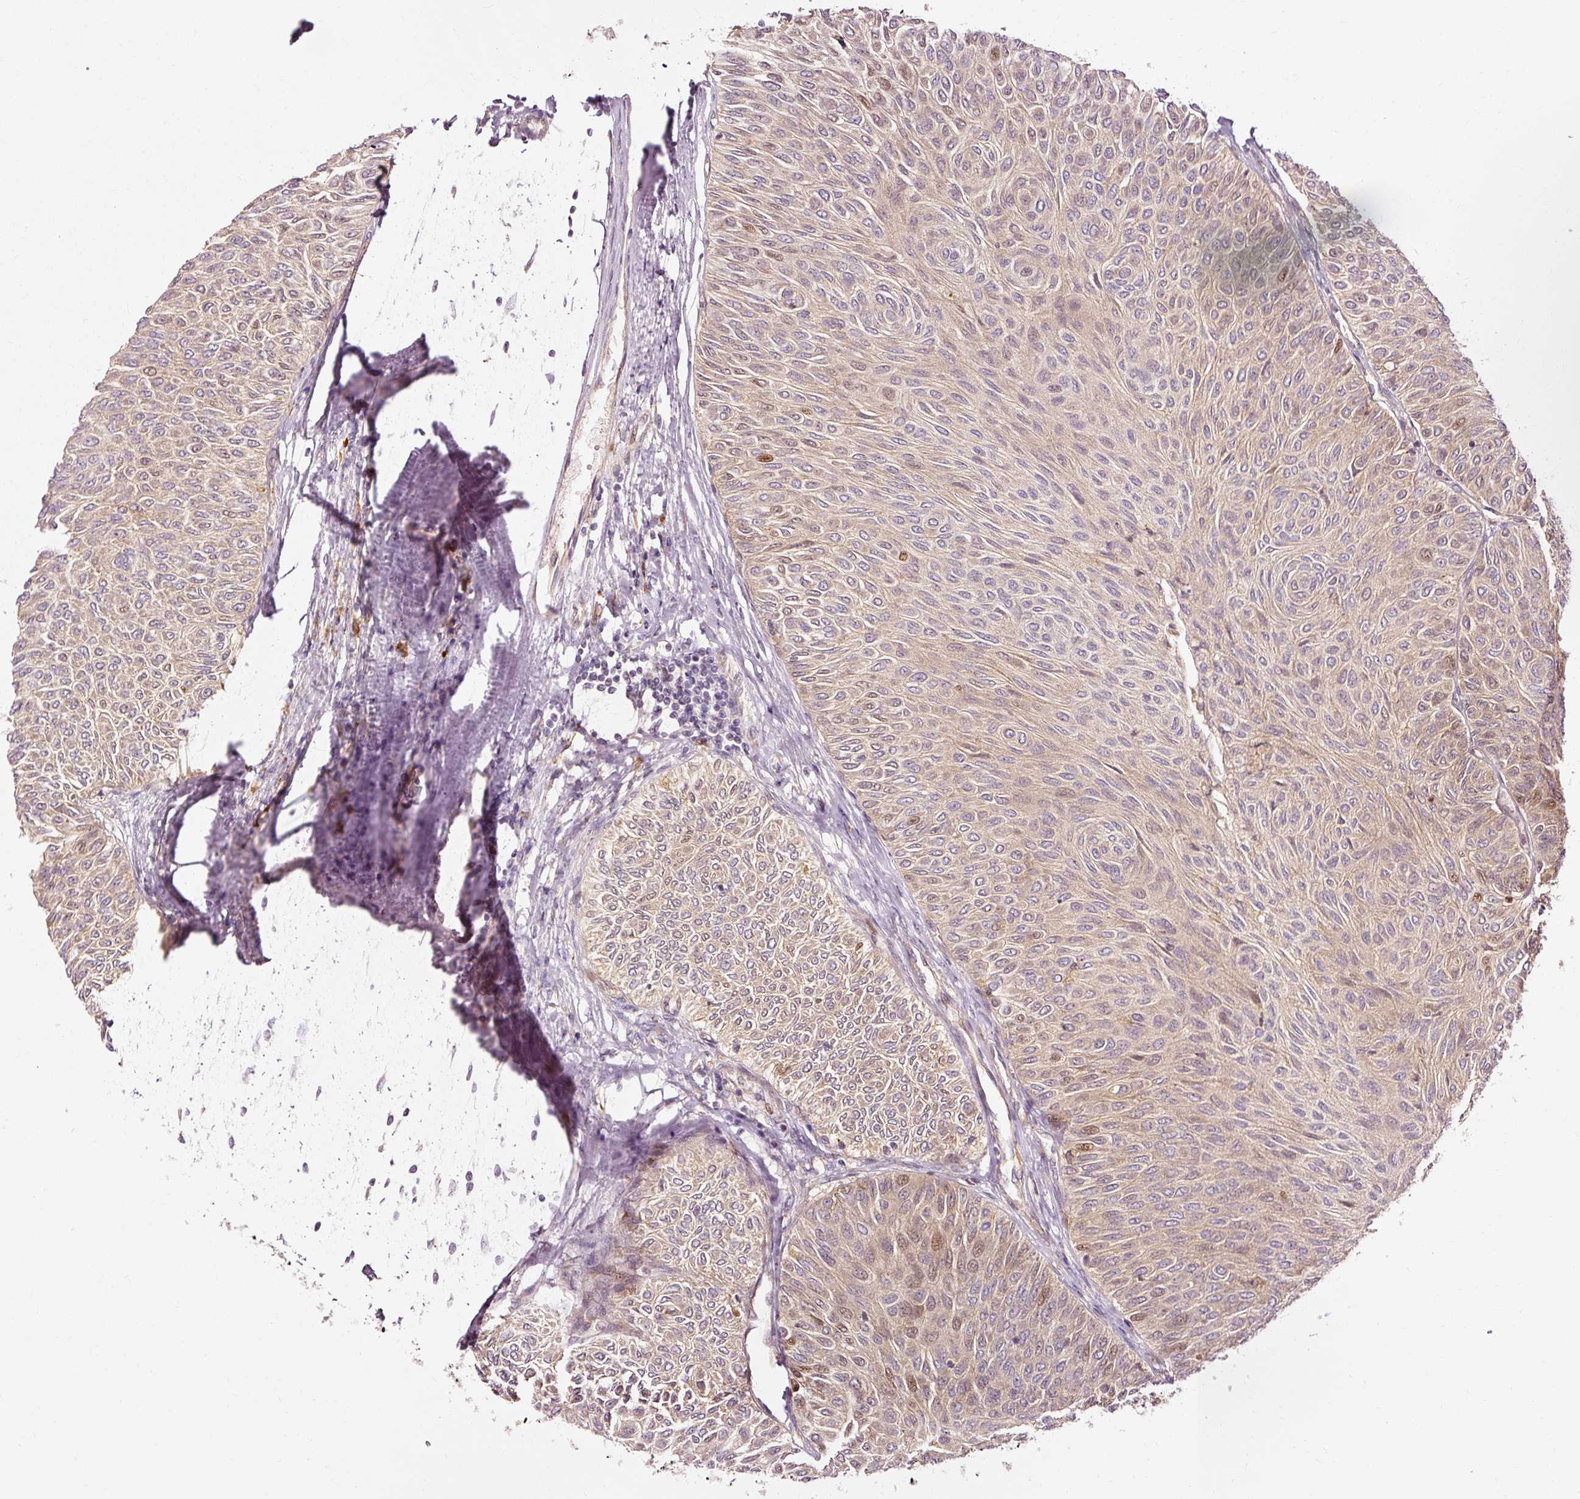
{"staining": {"intensity": "weak", "quantity": ">75%", "location": "cytoplasmic/membranous,nuclear"}, "tissue": "urothelial cancer", "cell_type": "Tumor cells", "image_type": "cancer", "snomed": [{"axis": "morphology", "description": "Urothelial carcinoma, Low grade"}, {"axis": "topography", "description": "Urinary bladder"}], "caption": "A low amount of weak cytoplasmic/membranous and nuclear positivity is present in about >75% of tumor cells in urothelial cancer tissue. (Brightfield microscopy of DAB IHC at high magnification).", "gene": "NAPA", "patient": {"sex": "male", "age": 78}}